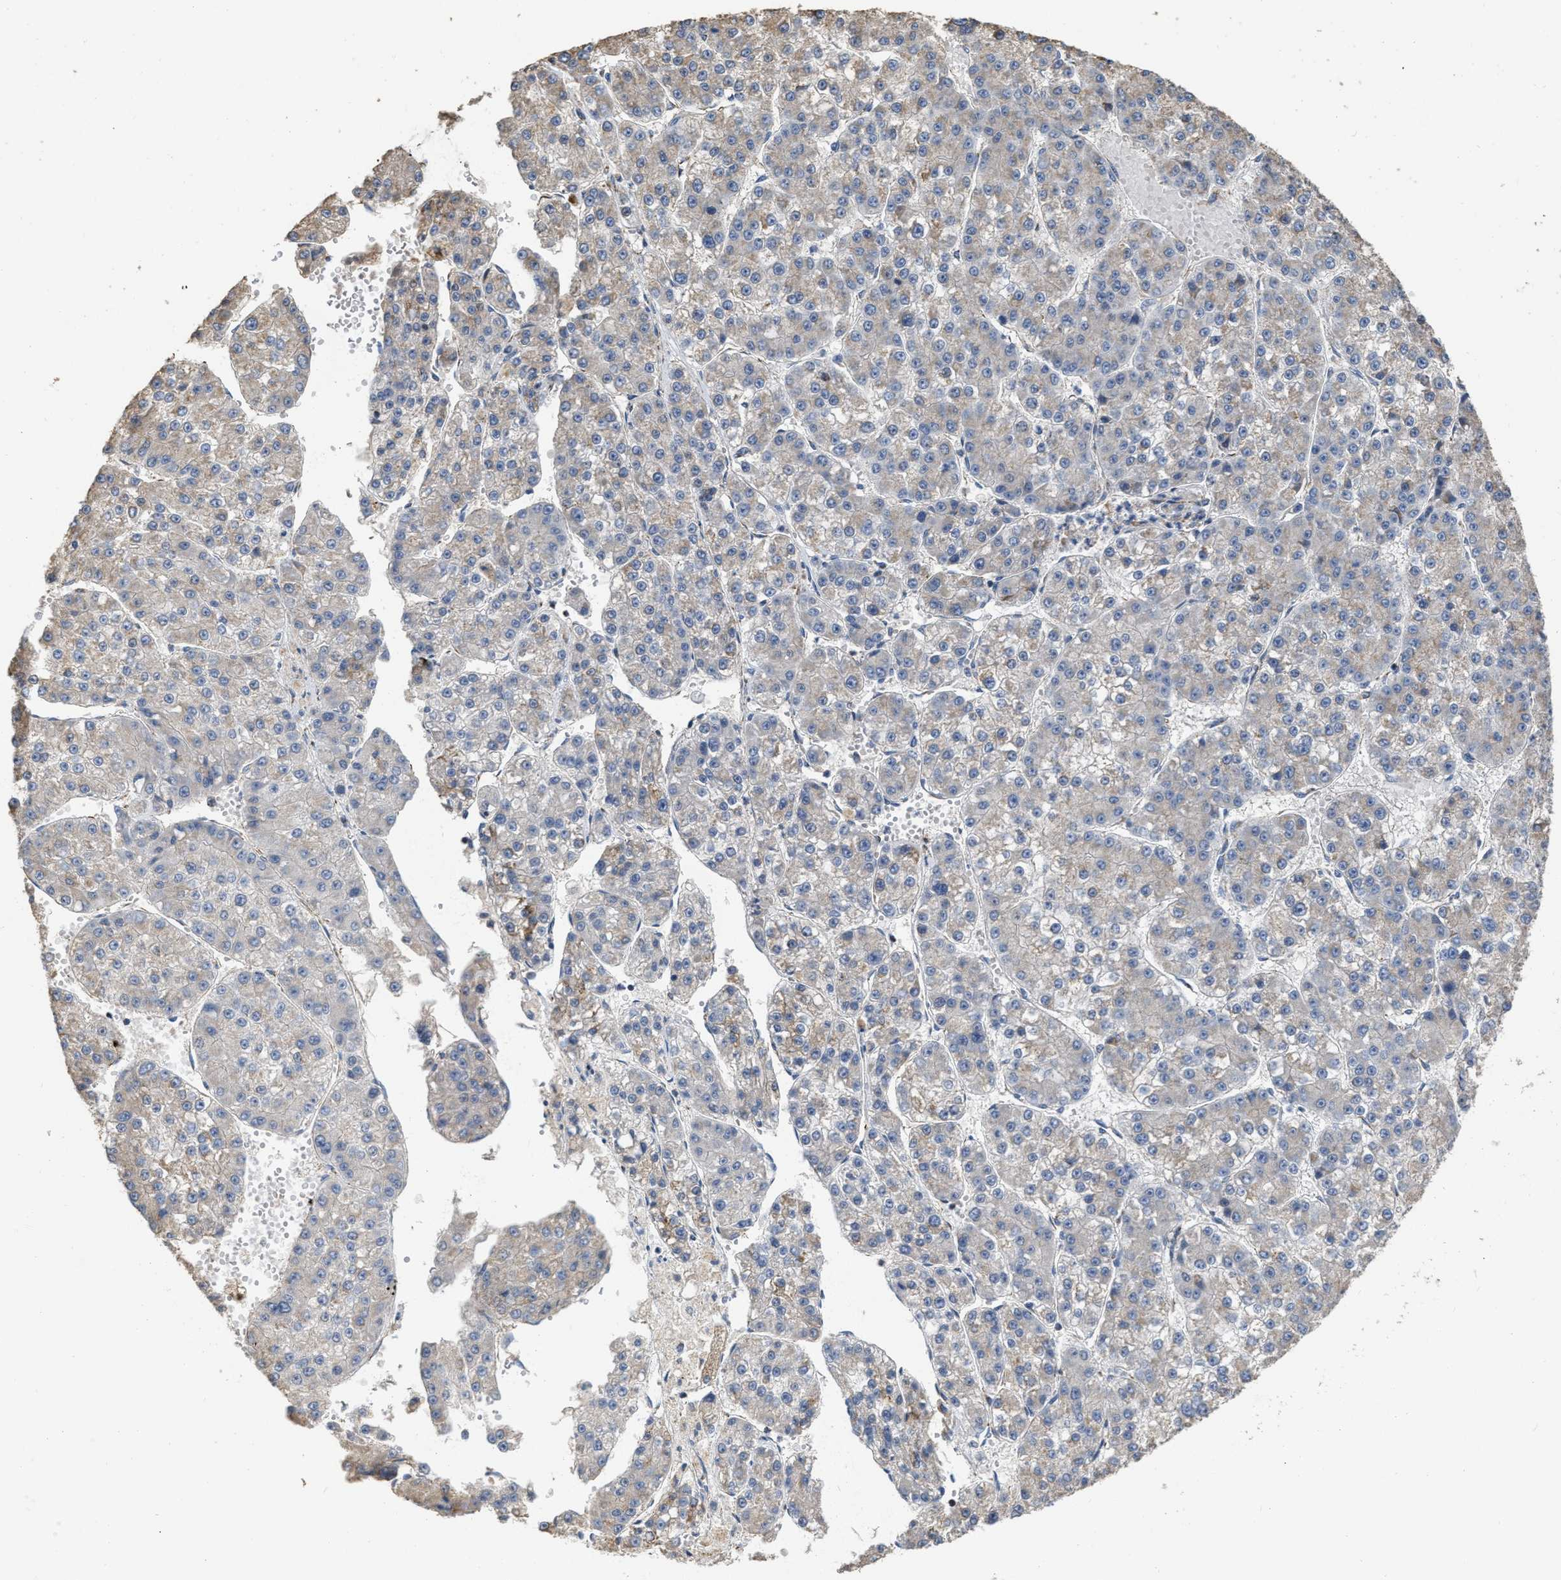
{"staining": {"intensity": "weak", "quantity": "25%-75%", "location": "cytoplasmic/membranous"}, "tissue": "liver cancer", "cell_type": "Tumor cells", "image_type": "cancer", "snomed": [{"axis": "morphology", "description": "Carcinoma, Hepatocellular, NOS"}, {"axis": "topography", "description": "Liver"}], "caption": "Immunohistochemistry histopathology image of neoplastic tissue: human liver cancer stained using IHC demonstrates low levels of weak protein expression localized specifically in the cytoplasmic/membranous of tumor cells, appearing as a cytoplasmic/membranous brown color.", "gene": "CBLB", "patient": {"sex": "female", "age": 73}}